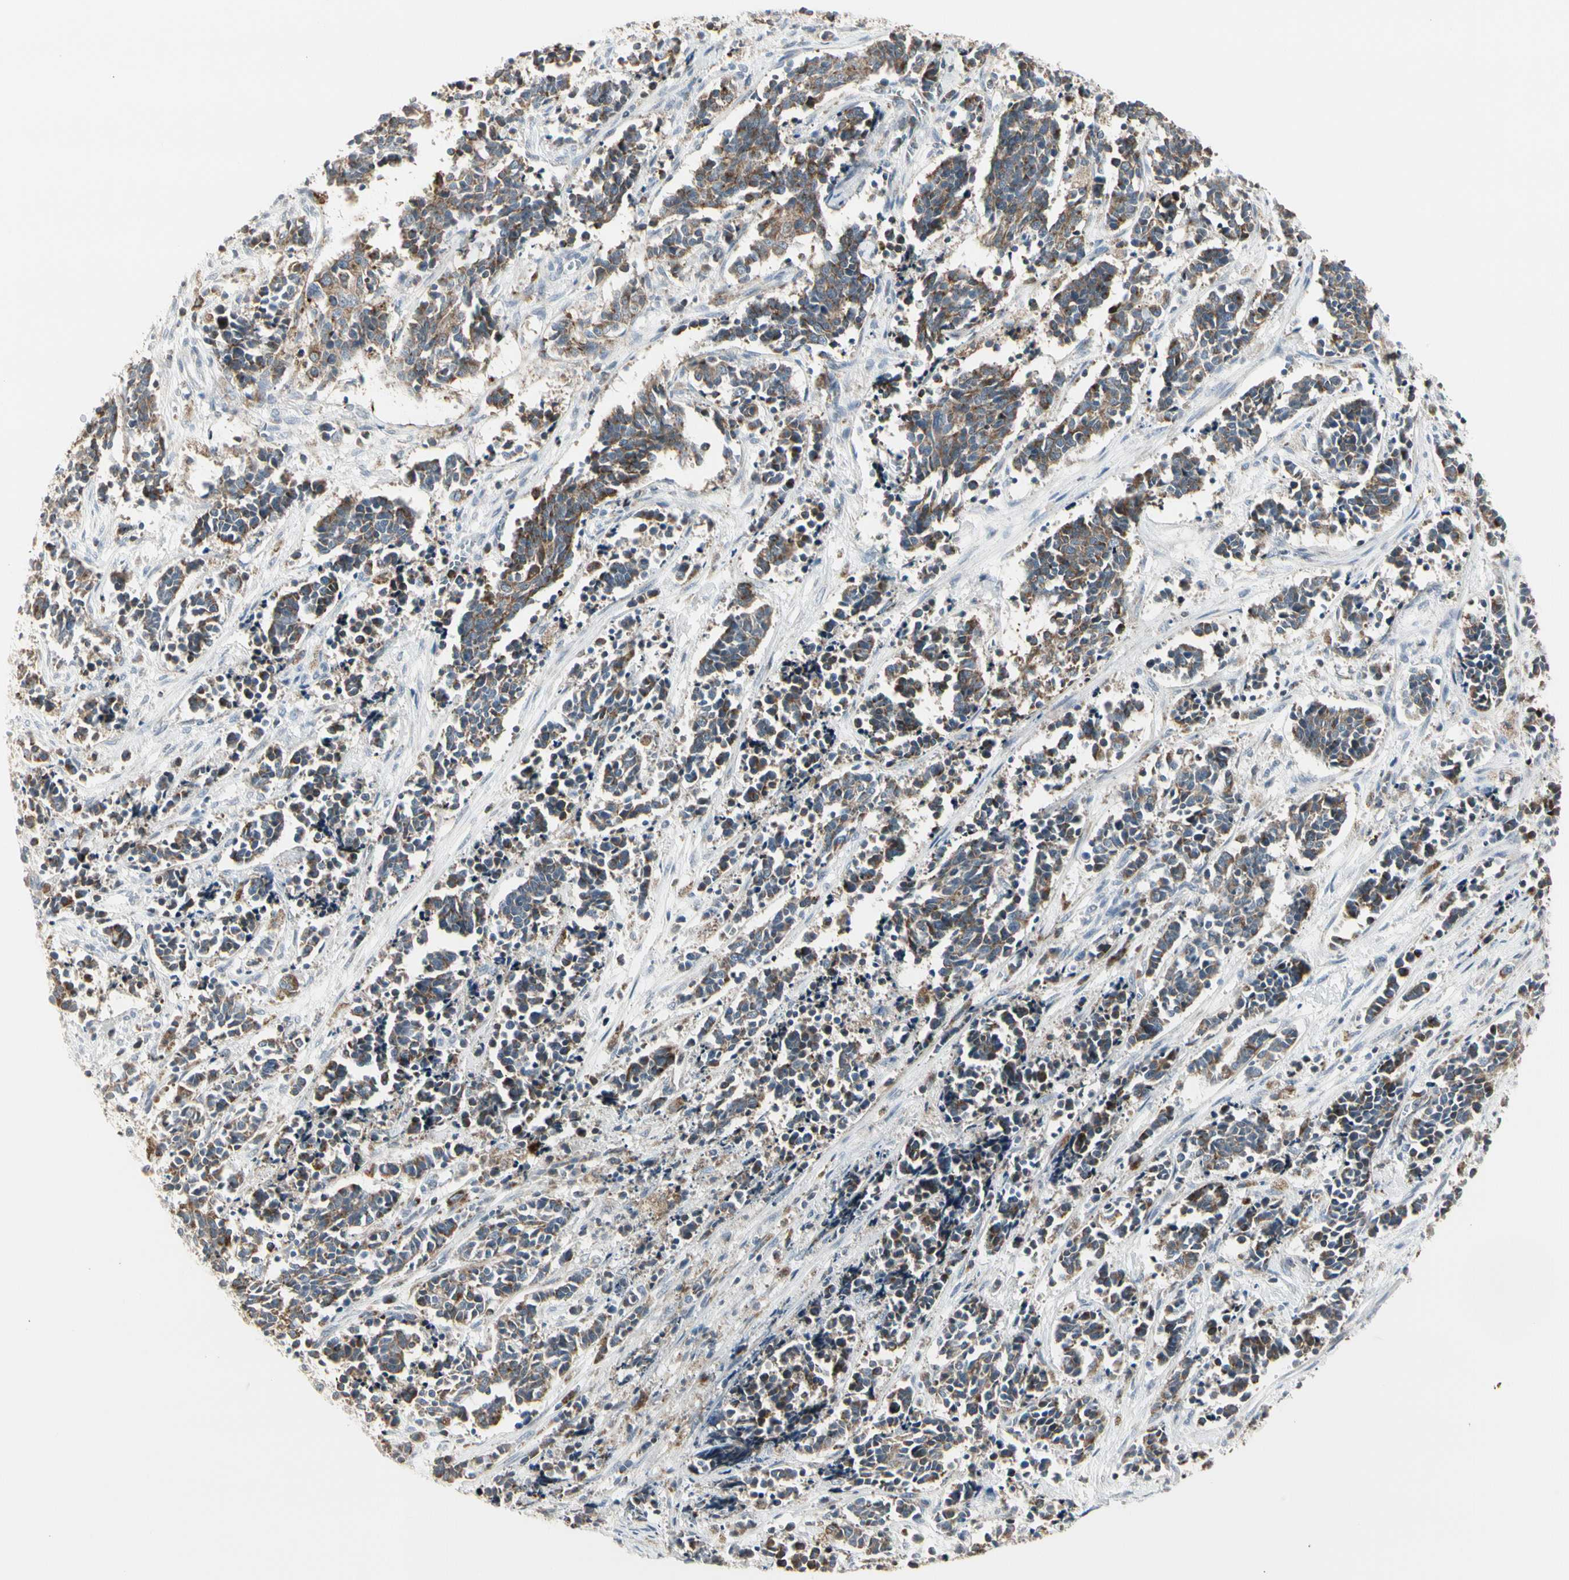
{"staining": {"intensity": "moderate", "quantity": ">75%", "location": "cytoplasmic/membranous"}, "tissue": "cervical cancer", "cell_type": "Tumor cells", "image_type": "cancer", "snomed": [{"axis": "morphology", "description": "Squamous cell carcinoma, NOS"}, {"axis": "topography", "description": "Cervix"}], "caption": "A brown stain shows moderate cytoplasmic/membranous positivity of a protein in squamous cell carcinoma (cervical) tumor cells.", "gene": "TMEM176A", "patient": {"sex": "female", "age": 35}}